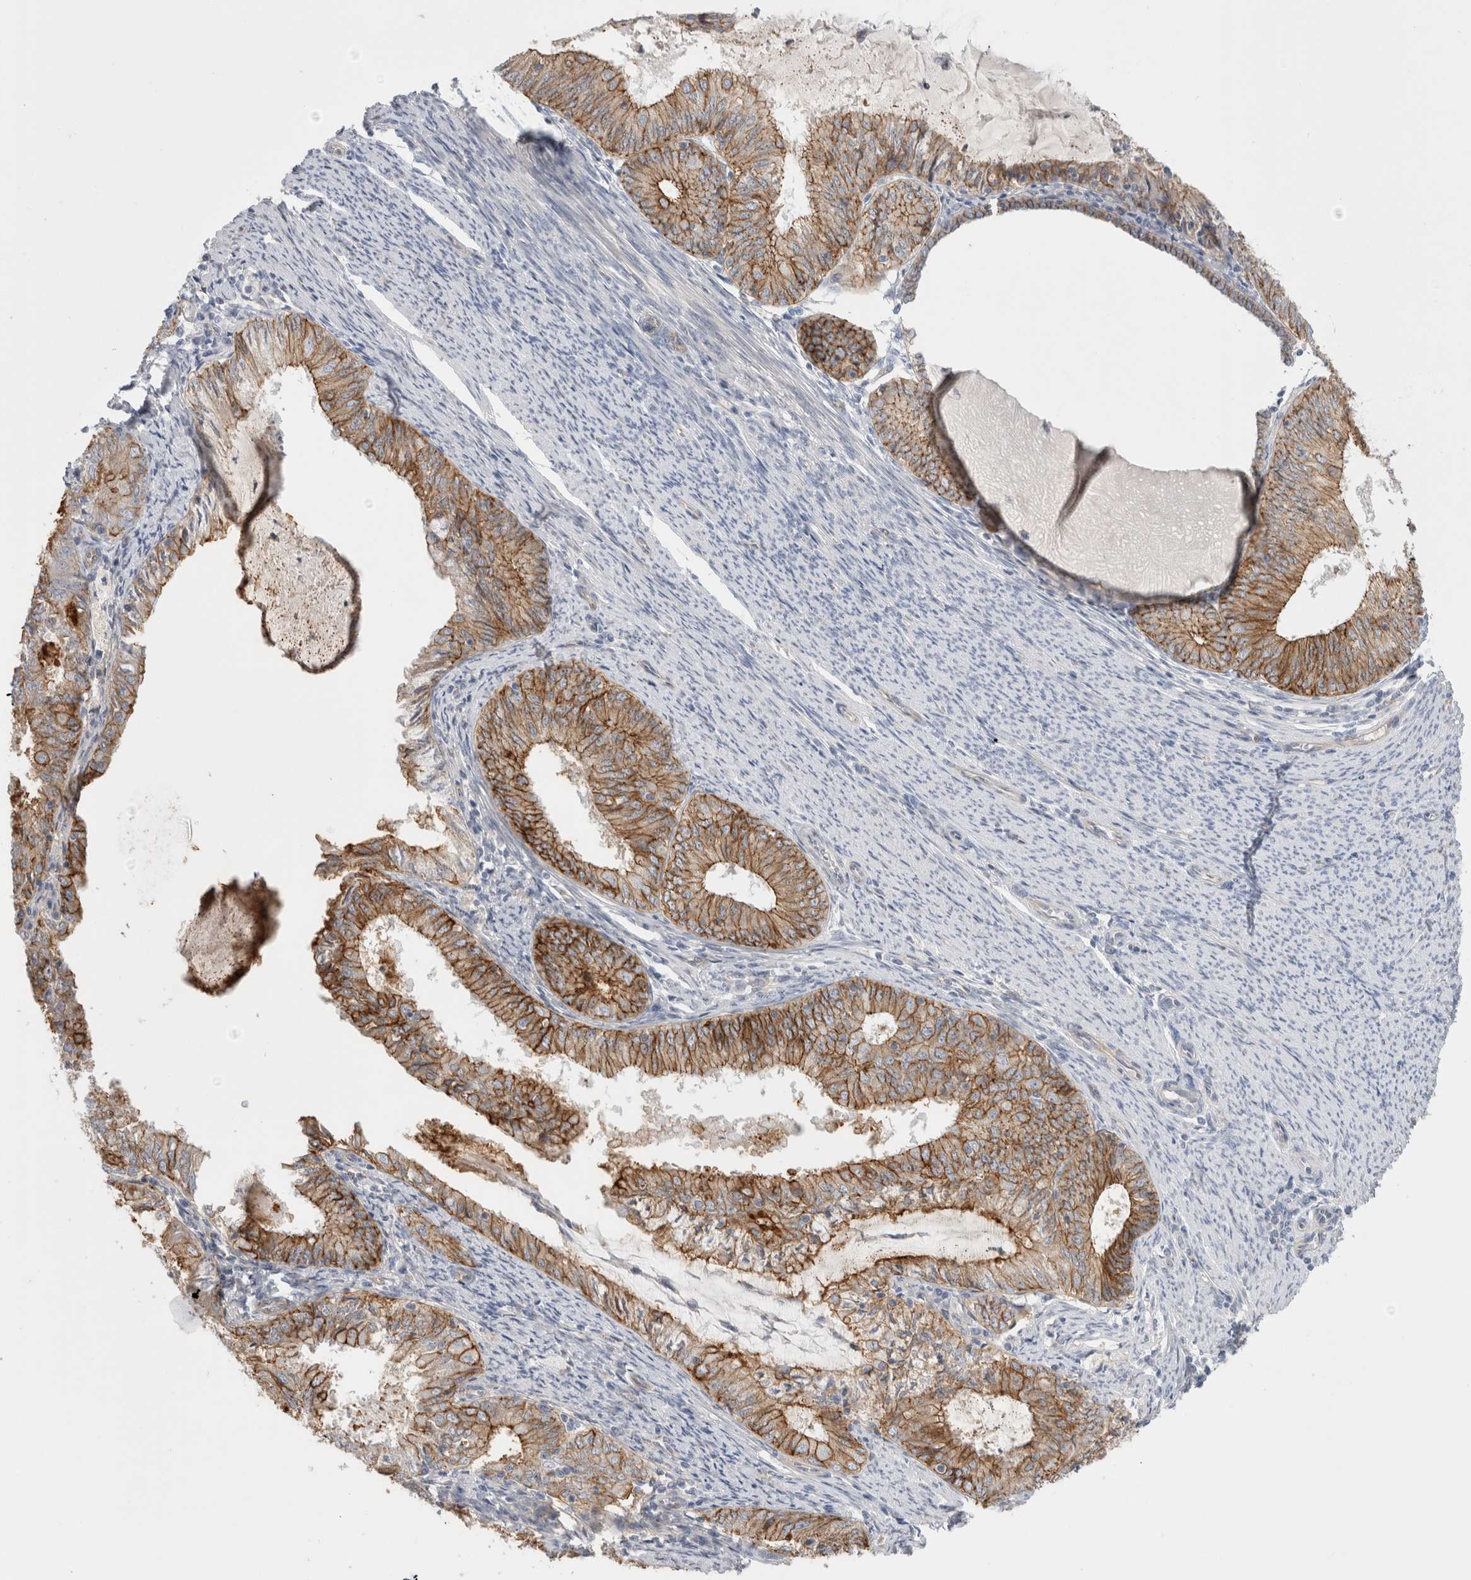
{"staining": {"intensity": "moderate", "quantity": ">75%", "location": "cytoplasmic/membranous"}, "tissue": "endometrial cancer", "cell_type": "Tumor cells", "image_type": "cancer", "snomed": [{"axis": "morphology", "description": "Adenocarcinoma, NOS"}, {"axis": "topography", "description": "Endometrium"}], "caption": "Tumor cells exhibit medium levels of moderate cytoplasmic/membranous staining in about >75% of cells in human endometrial adenocarcinoma.", "gene": "VANGL1", "patient": {"sex": "female", "age": 57}}